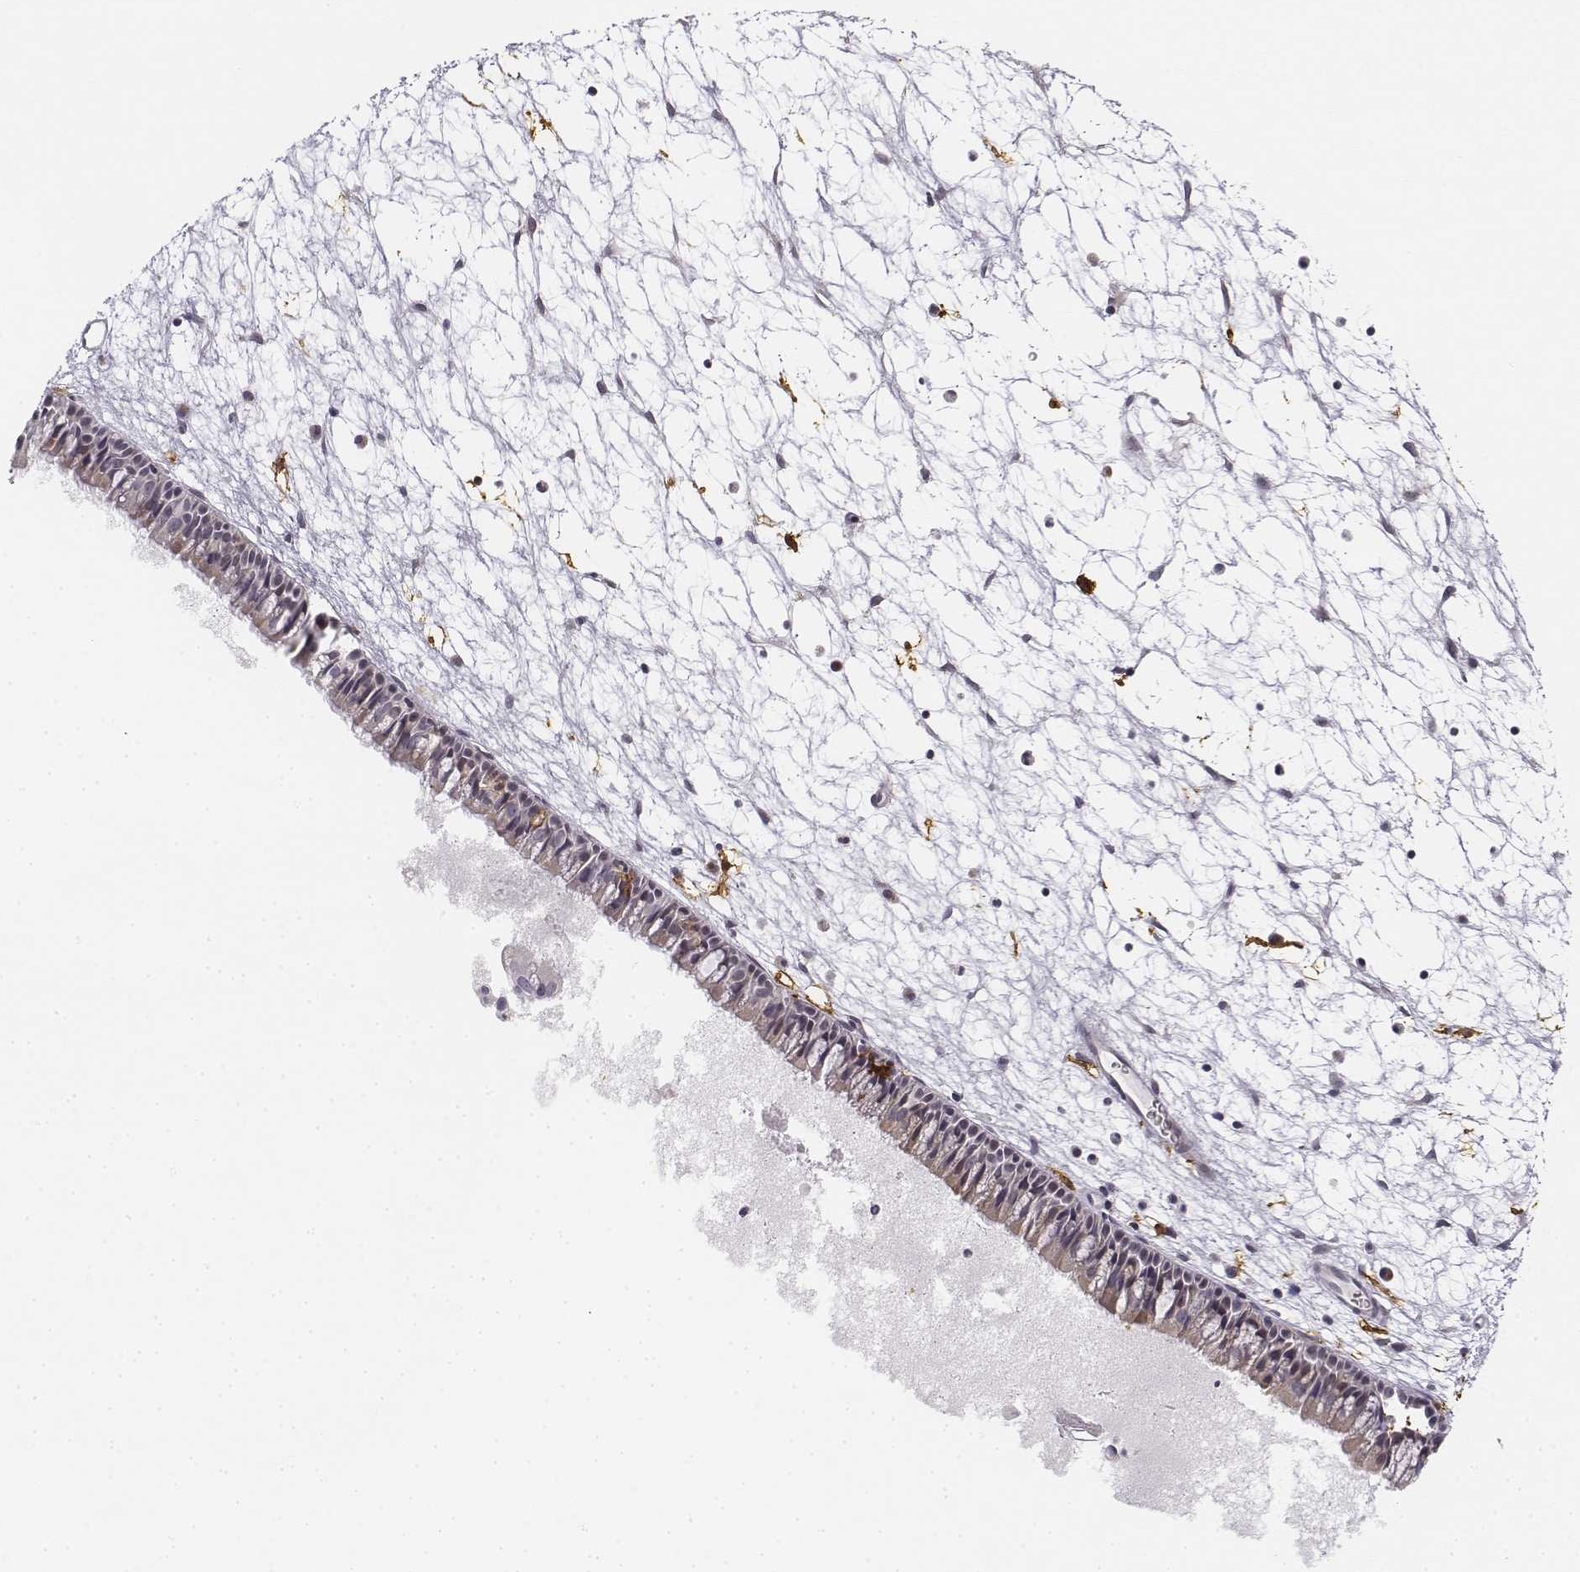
{"staining": {"intensity": "negative", "quantity": "none", "location": "none"}, "tissue": "nasopharynx", "cell_type": "Respiratory epithelial cells", "image_type": "normal", "snomed": [{"axis": "morphology", "description": "Normal tissue, NOS"}, {"axis": "topography", "description": "Nasopharynx"}], "caption": "Immunohistochemistry (IHC) of unremarkable human nasopharynx shows no expression in respiratory epithelial cells.", "gene": "CD14", "patient": {"sex": "male", "age": 61}}